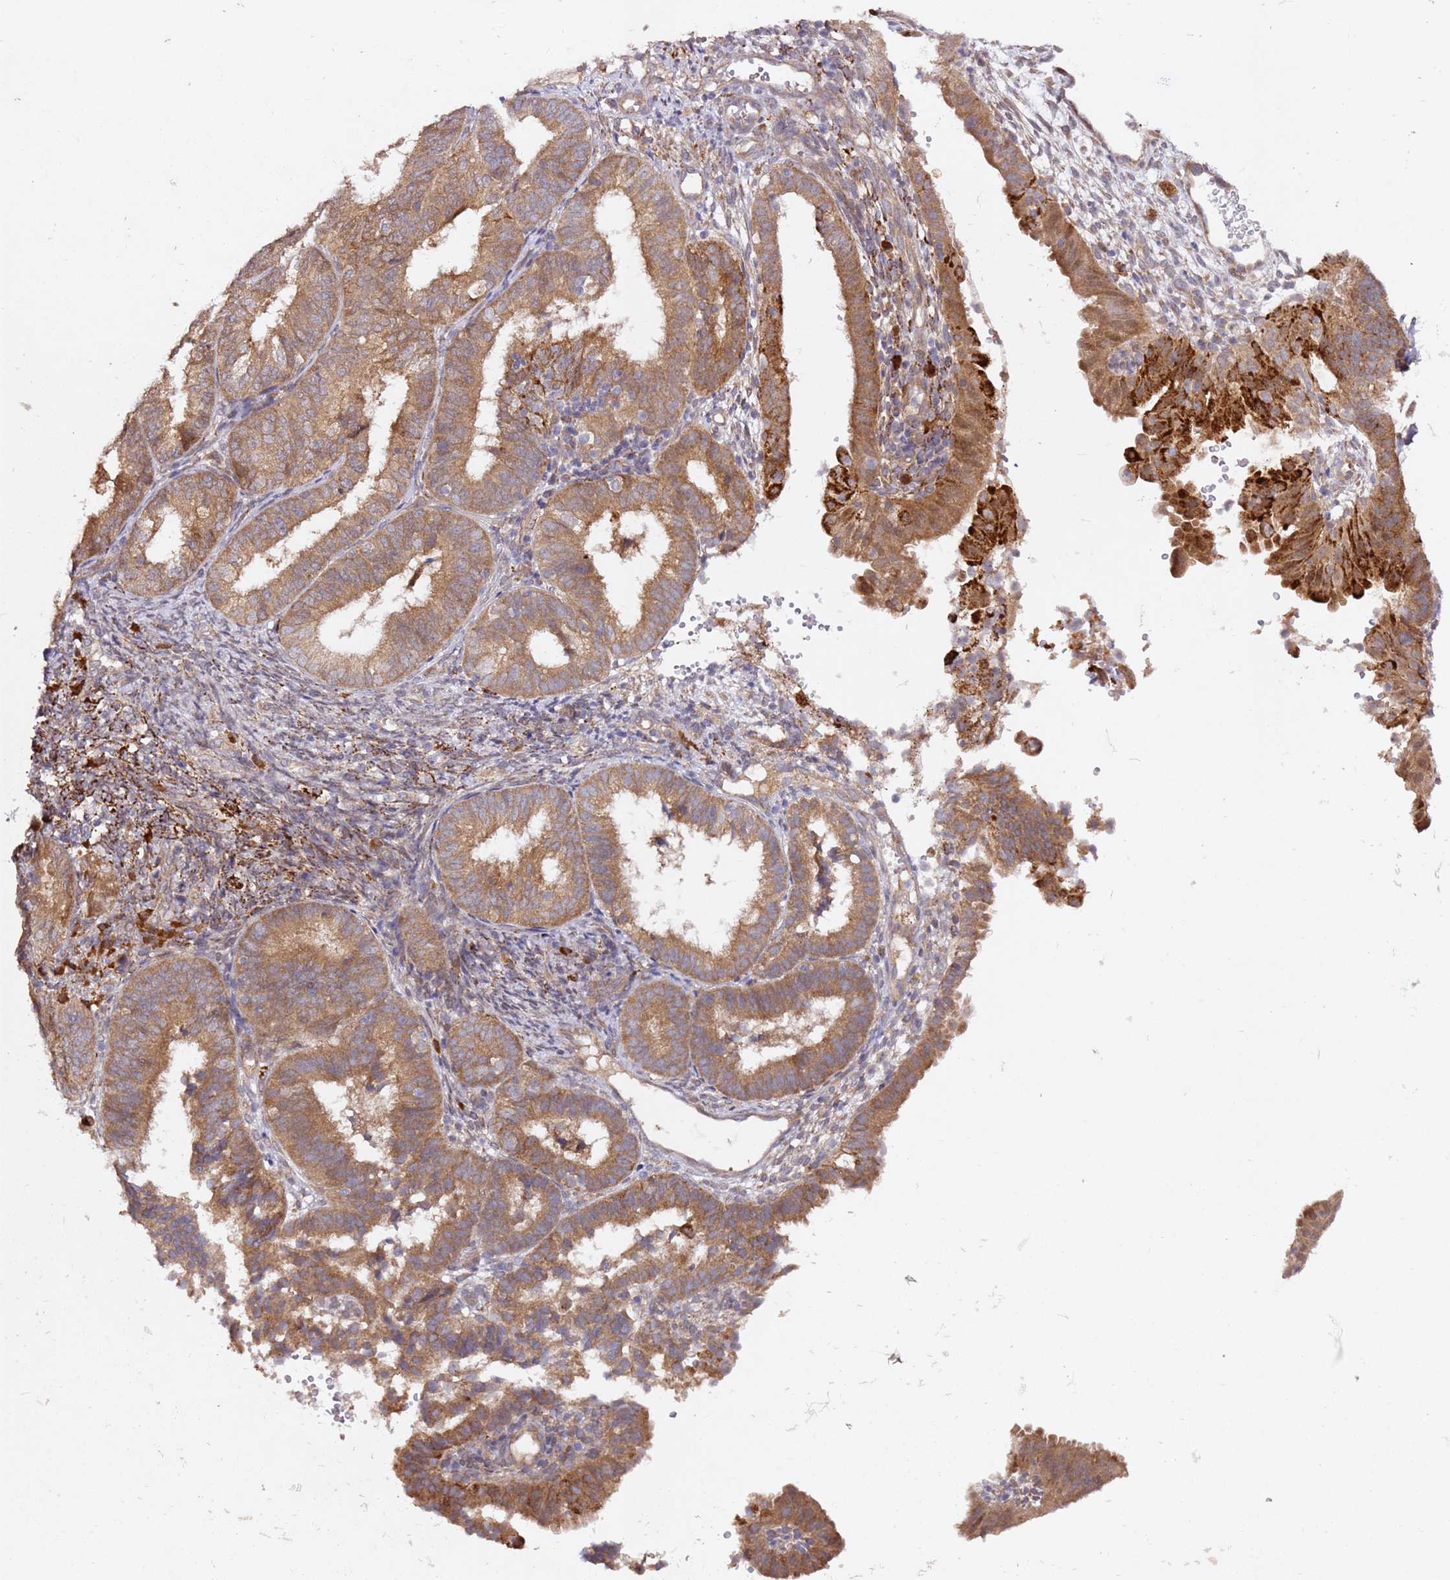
{"staining": {"intensity": "moderate", "quantity": ">75%", "location": "cytoplasmic/membranous"}, "tissue": "endometrial cancer", "cell_type": "Tumor cells", "image_type": "cancer", "snomed": [{"axis": "morphology", "description": "Adenocarcinoma, NOS"}, {"axis": "topography", "description": "Endometrium"}], "caption": "Immunohistochemical staining of human endometrial adenocarcinoma exhibits medium levels of moderate cytoplasmic/membranous expression in approximately >75% of tumor cells.", "gene": "ALG11", "patient": {"sex": "female", "age": 51}}